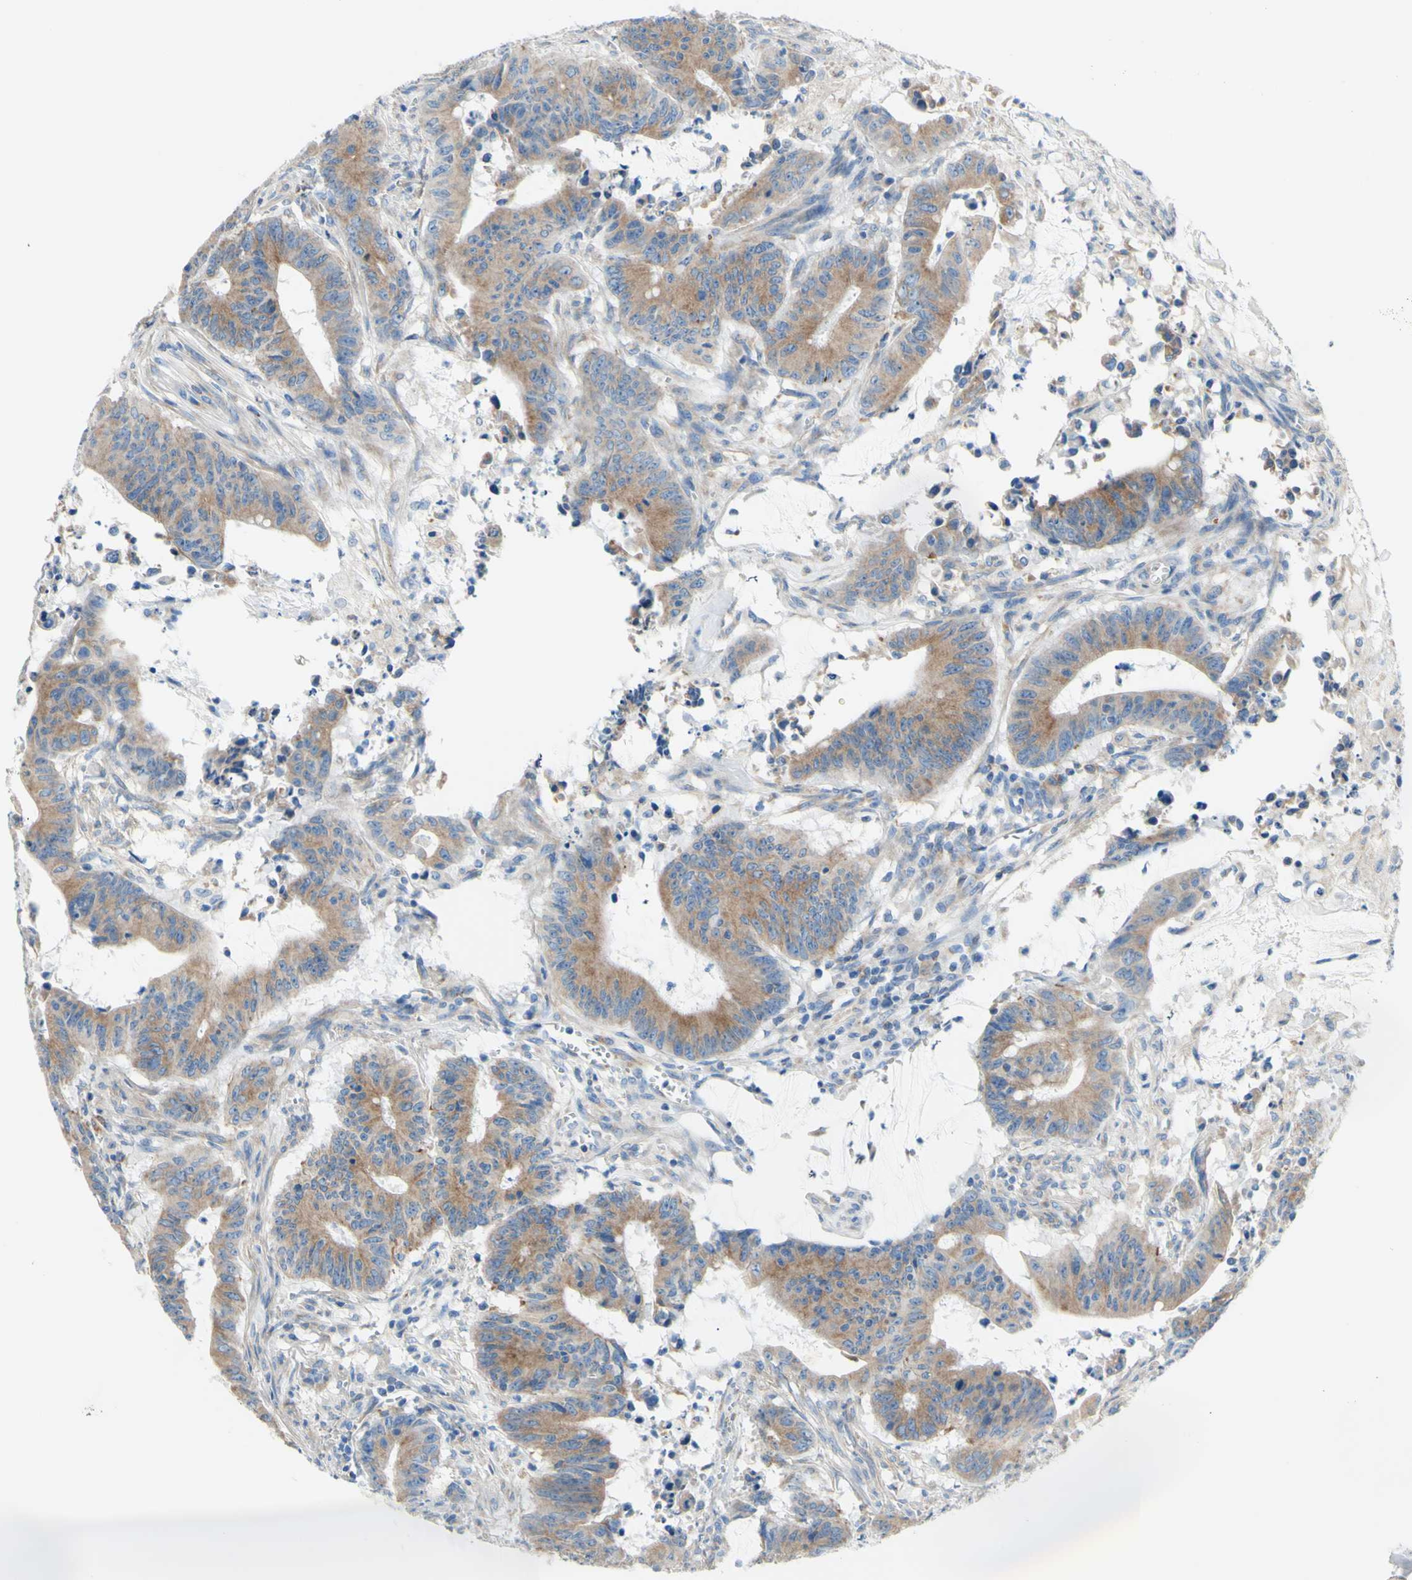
{"staining": {"intensity": "moderate", "quantity": ">75%", "location": "cytoplasmic/membranous"}, "tissue": "colorectal cancer", "cell_type": "Tumor cells", "image_type": "cancer", "snomed": [{"axis": "morphology", "description": "Adenocarcinoma, NOS"}, {"axis": "topography", "description": "Colon"}], "caption": "A medium amount of moderate cytoplasmic/membranous positivity is present in approximately >75% of tumor cells in colorectal cancer tissue.", "gene": "RETREG2", "patient": {"sex": "male", "age": 45}}